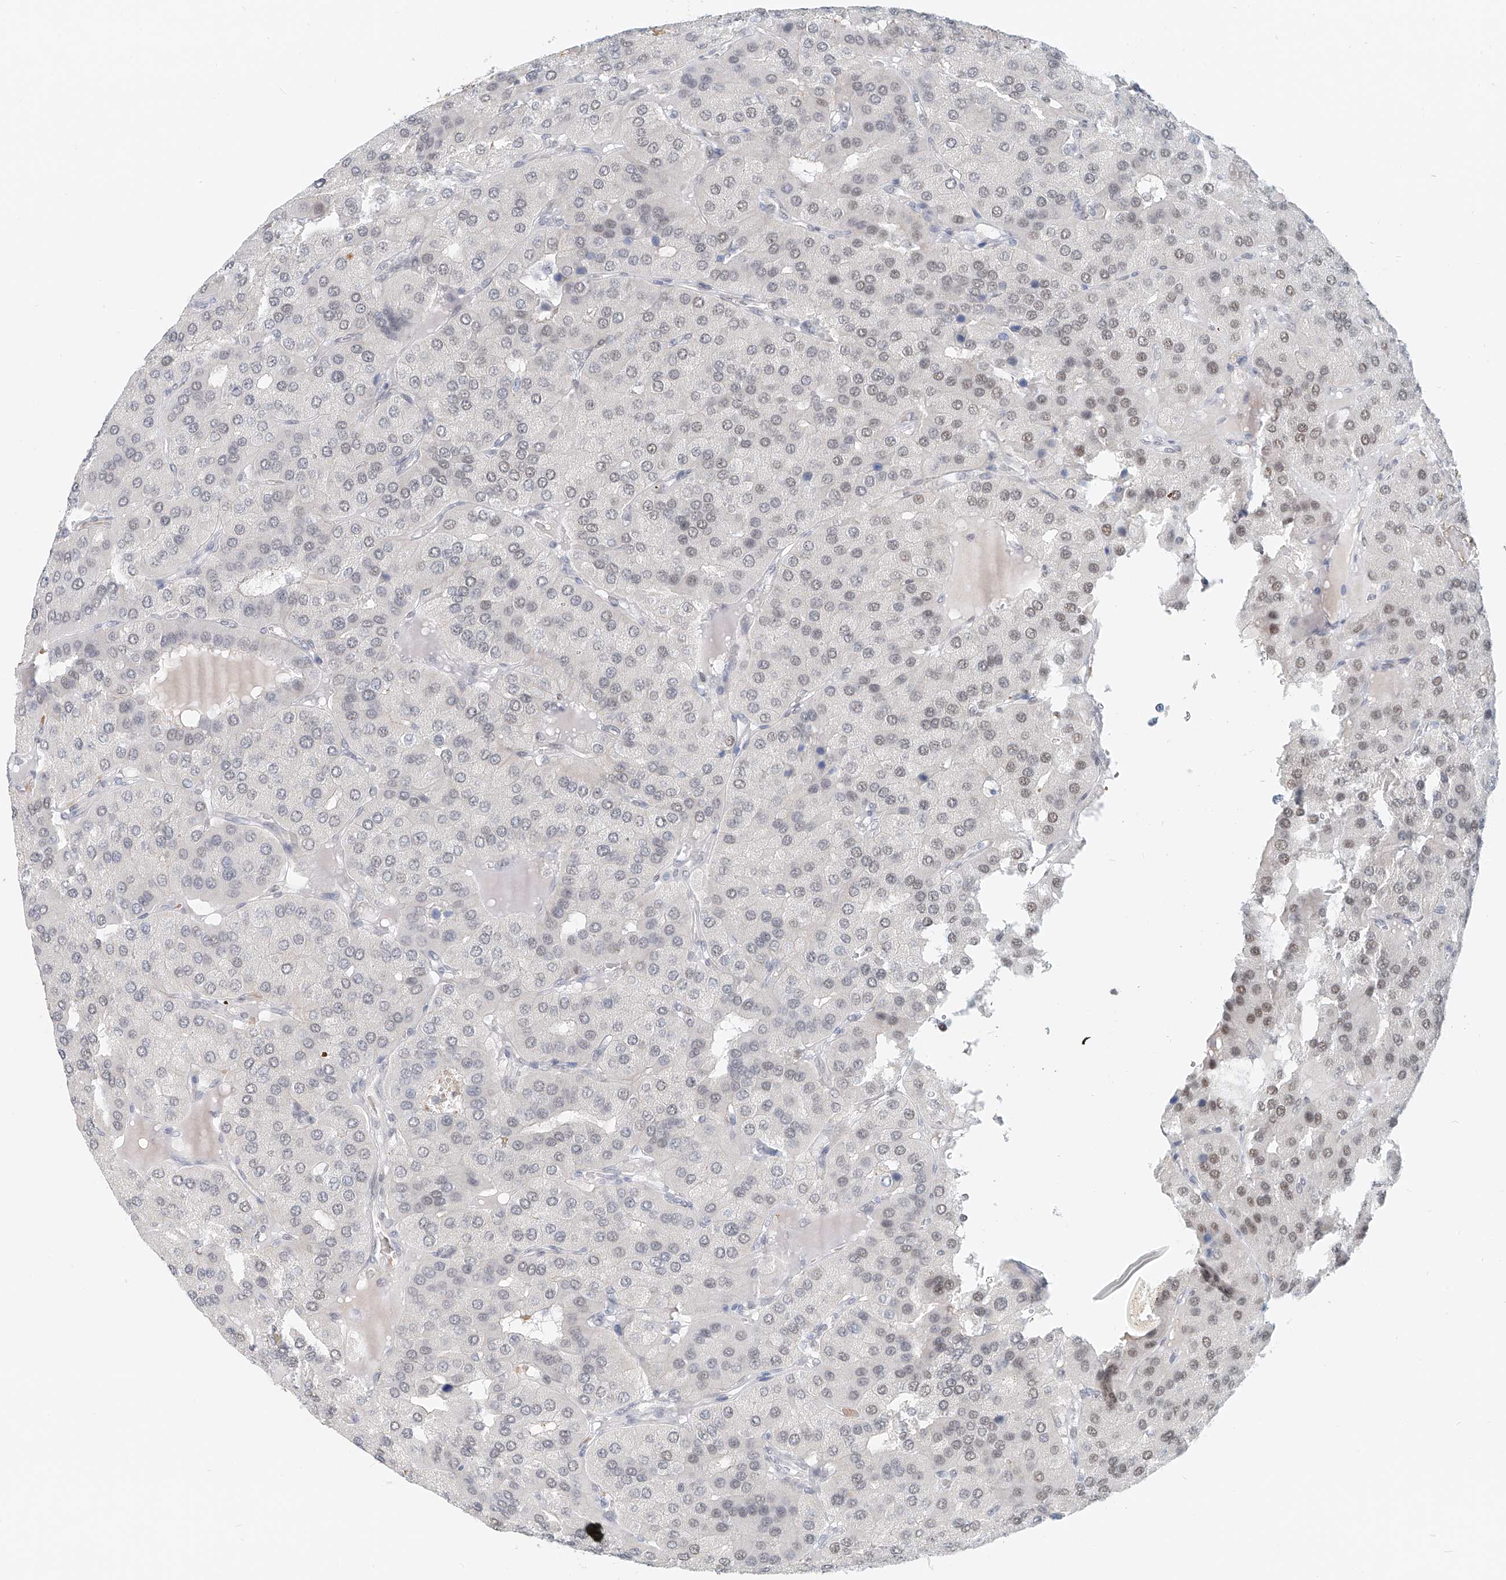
{"staining": {"intensity": "weak", "quantity": "25%-75%", "location": "nuclear"}, "tissue": "parathyroid gland", "cell_type": "Glandular cells", "image_type": "normal", "snomed": [{"axis": "morphology", "description": "Normal tissue, NOS"}, {"axis": "morphology", "description": "Adenoma, NOS"}, {"axis": "topography", "description": "Parathyroid gland"}], "caption": "This histopathology image exhibits IHC staining of unremarkable parathyroid gland, with low weak nuclear positivity in approximately 25%-75% of glandular cells.", "gene": "SASH1", "patient": {"sex": "female", "age": 86}}